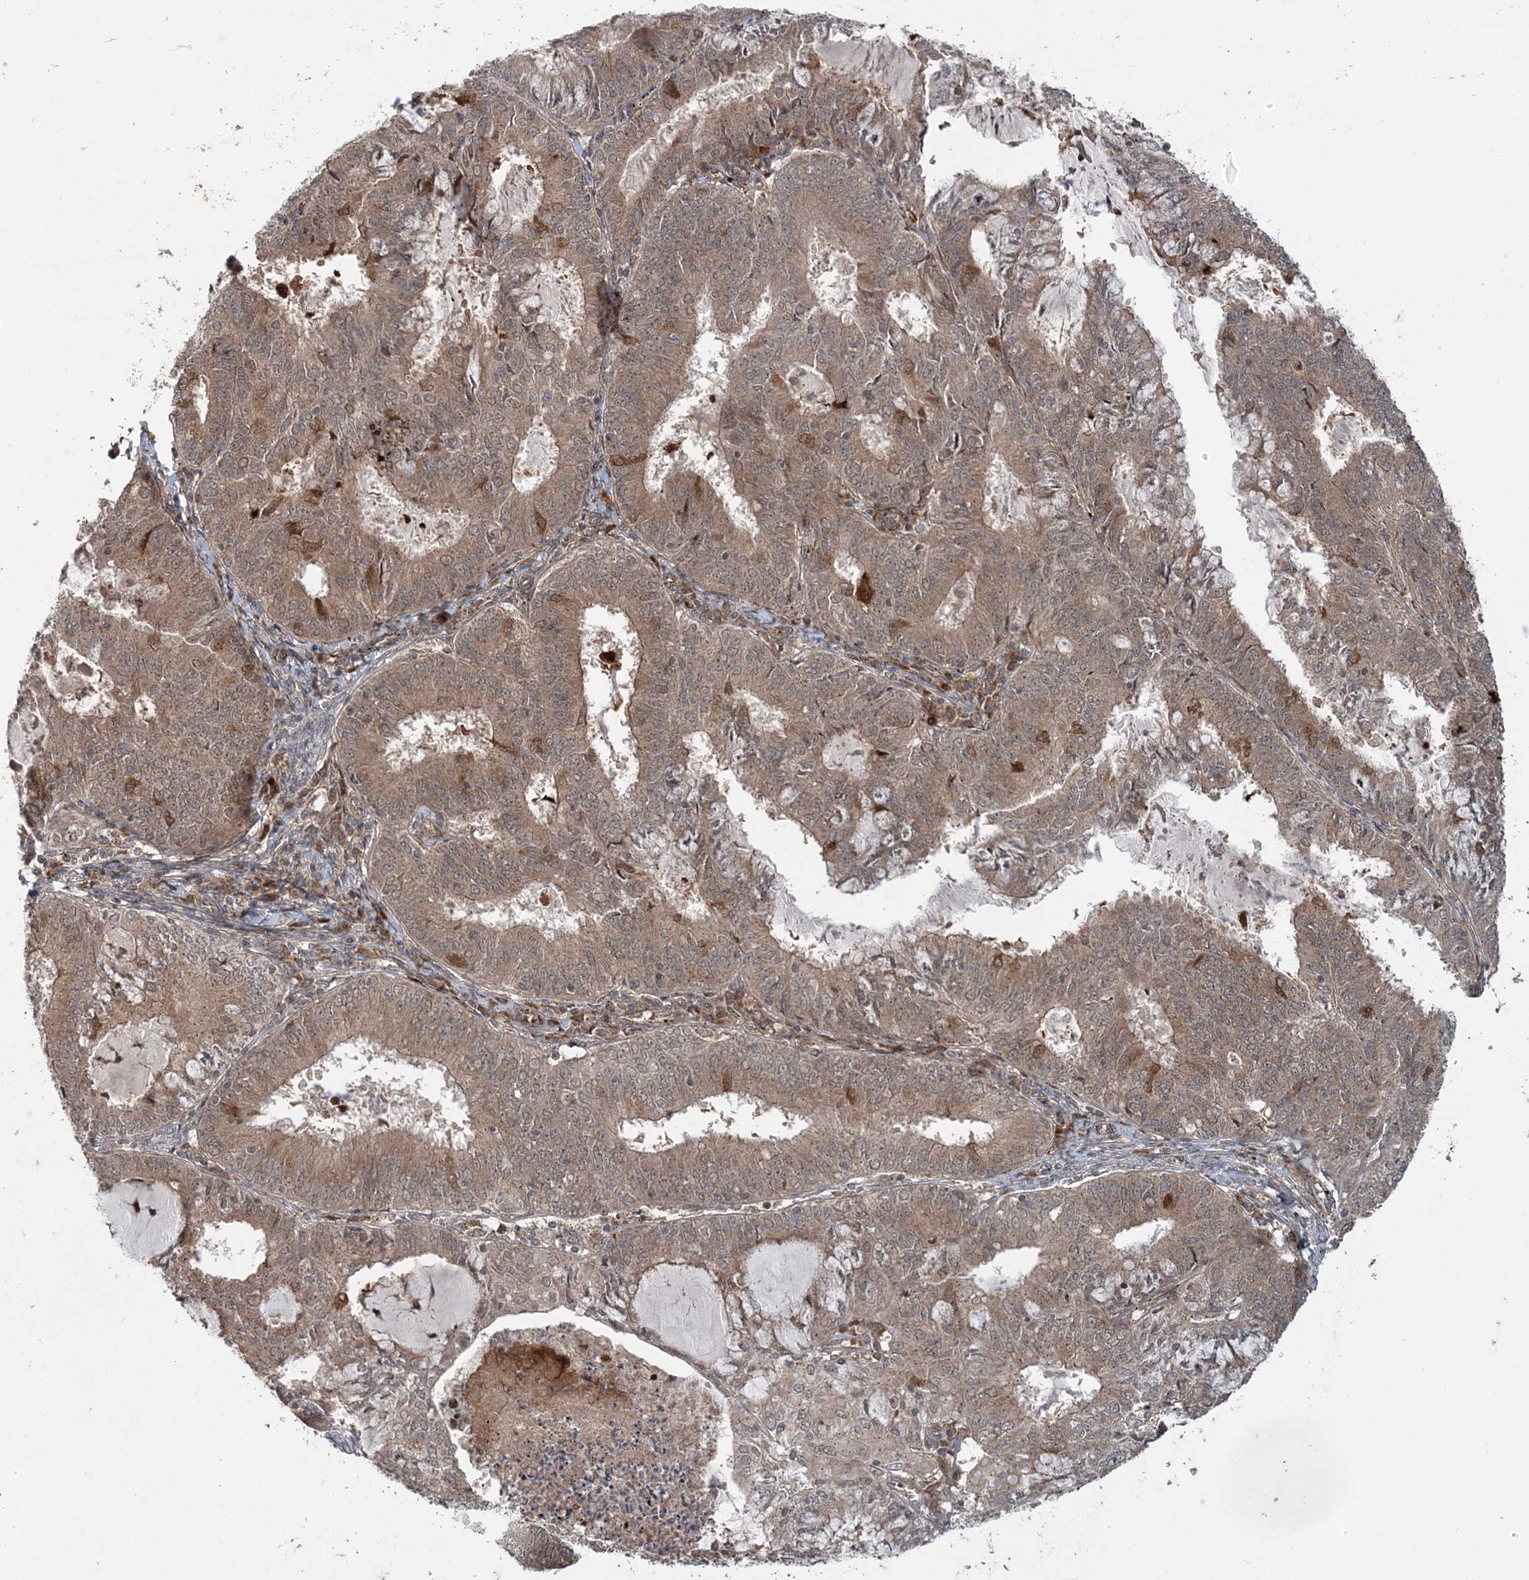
{"staining": {"intensity": "weak", "quantity": ">75%", "location": "cytoplasmic/membranous"}, "tissue": "endometrial cancer", "cell_type": "Tumor cells", "image_type": "cancer", "snomed": [{"axis": "morphology", "description": "Adenocarcinoma, NOS"}, {"axis": "topography", "description": "Endometrium"}], "caption": "The immunohistochemical stain highlights weak cytoplasmic/membranous expression in tumor cells of endometrial cancer (adenocarcinoma) tissue.", "gene": "UBTD2", "patient": {"sex": "female", "age": 57}}